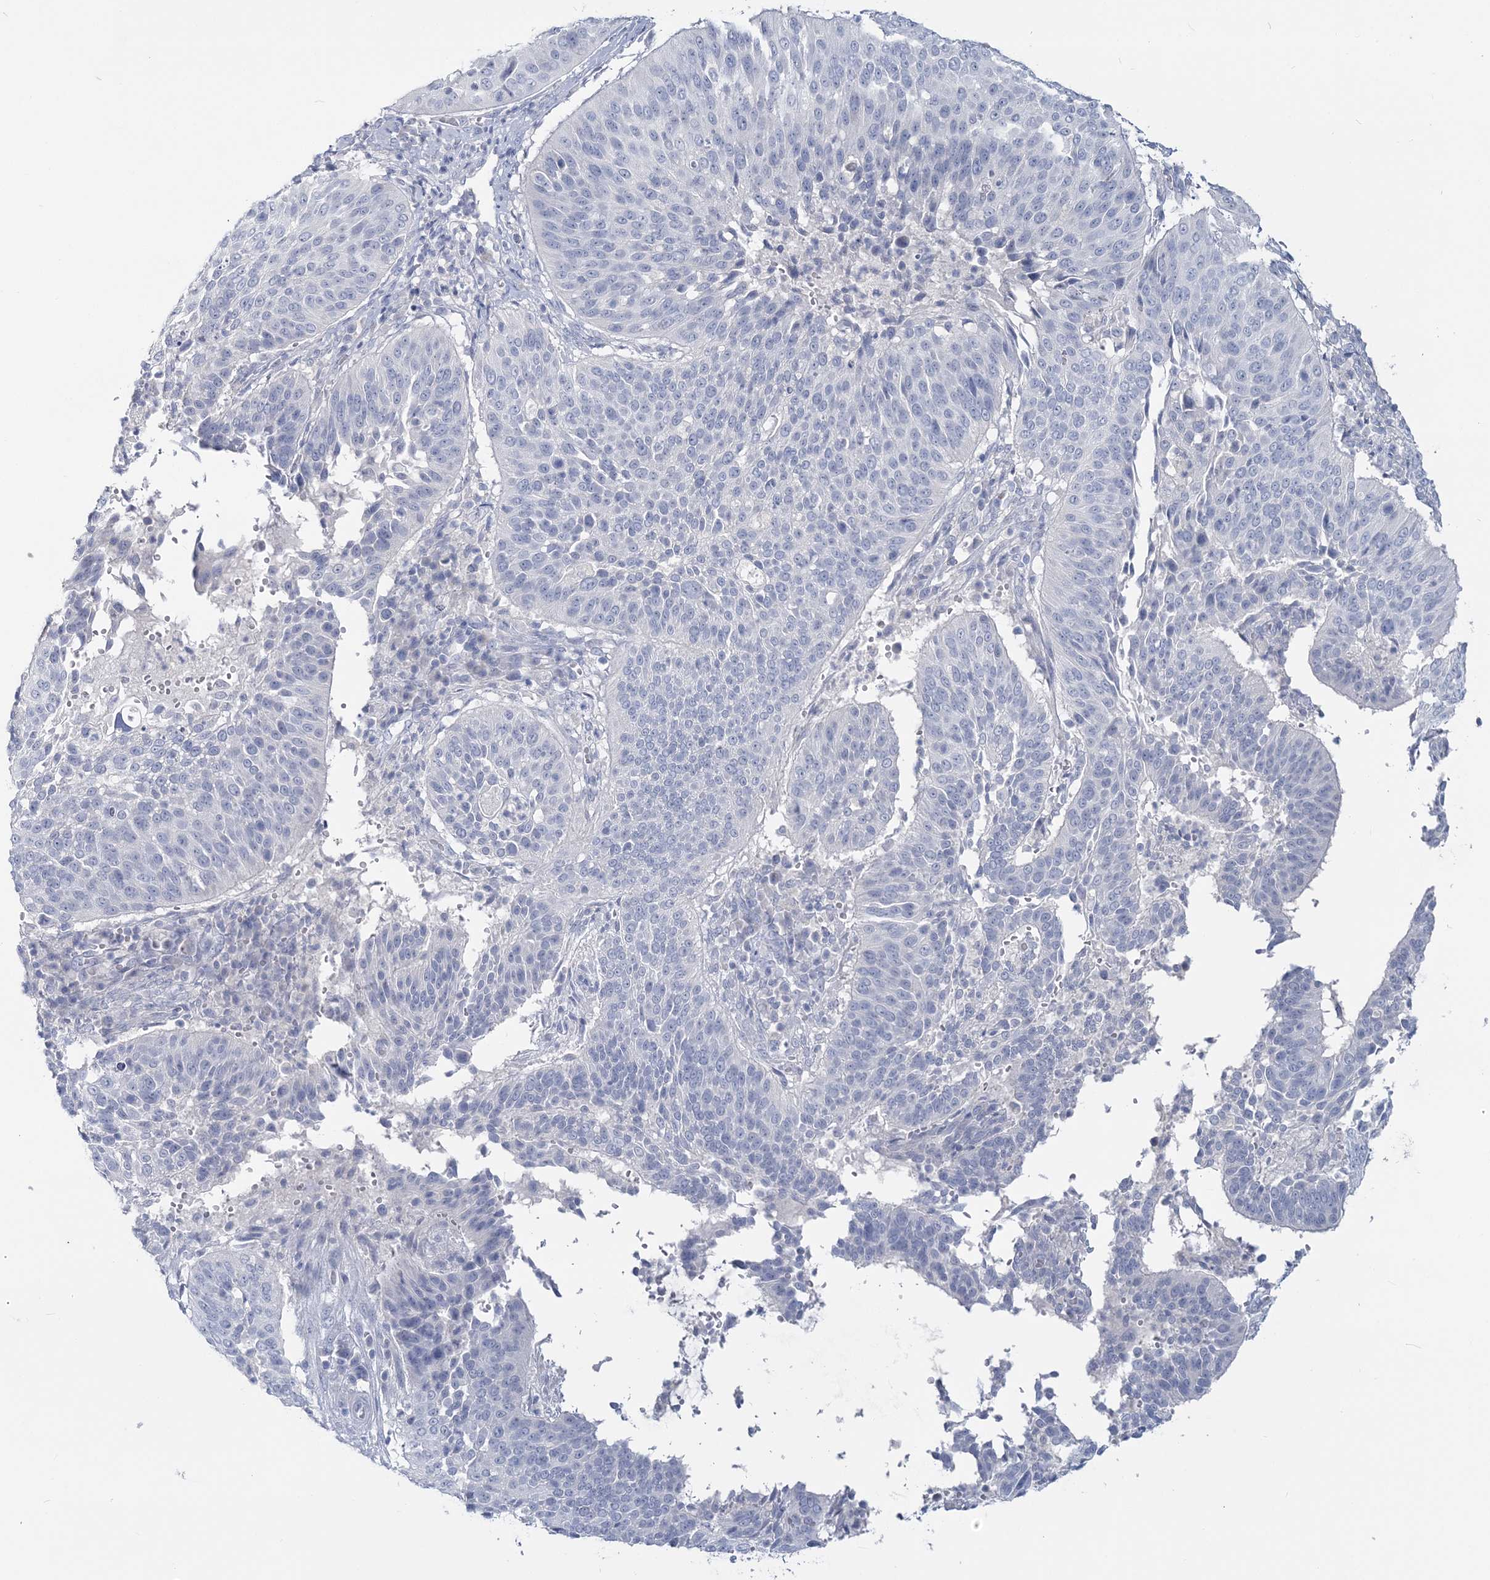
{"staining": {"intensity": "negative", "quantity": "none", "location": "none"}, "tissue": "cervical cancer", "cell_type": "Tumor cells", "image_type": "cancer", "snomed": [{"axis": "morphology", "description": "Normal tissue, NOS"}, {"axis": "morphology", "description": "Squamous cell carcinoma, NOS"}, {"axis": "topography", "description": "Cervix"}], "caption": "Tumor cells are negative for brown protein staining in cervical cancer. The staining is performed using DAB brown chromogen with nuclei counter-stained in using hematoxylin.", "gene": "CYP3A4", "patient": {"sex": "female", "age": 39}}